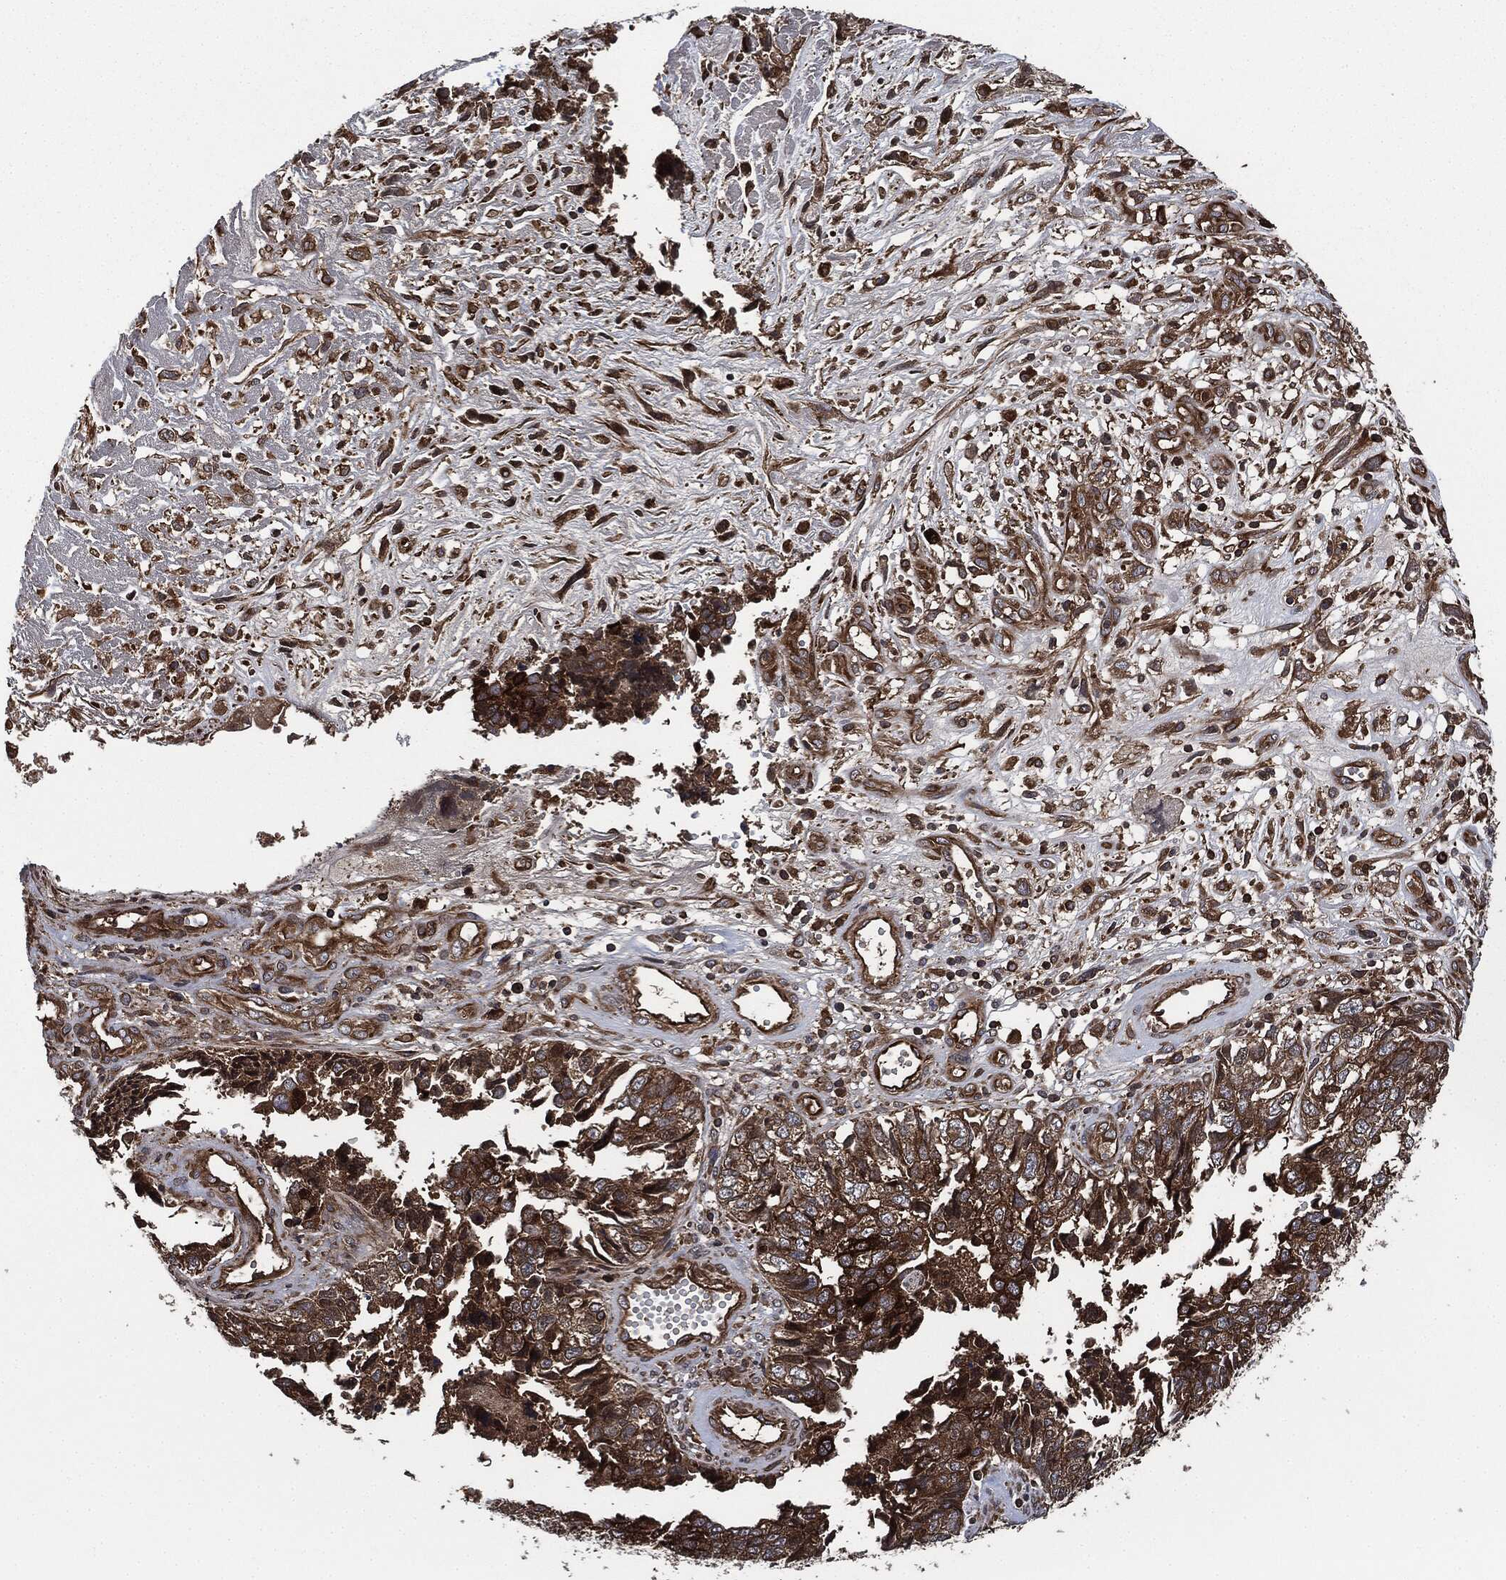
{"staining": {"intensity": "strong", "quantity": ">75%", "location": "cytoplasmic/membranous"}, "tissue": "cervical cancer", "cell_type": "Tumor cells", "image_type": "cancer", "snomed": [{"axis": "morphology", "description": "Squamous cell carcinoma, NOS"}, {"axis": "topography", "description": "Cervix"}], "caption": "Immunohistochemical staining of cervical cancer (squamous cell carcinoma) displays strong cytoplasmic/membranous protein positivity in about >75% of tumor cells.", "gene": "RAP1GDS1", "patient": {"sex": "female", "age": 63}}